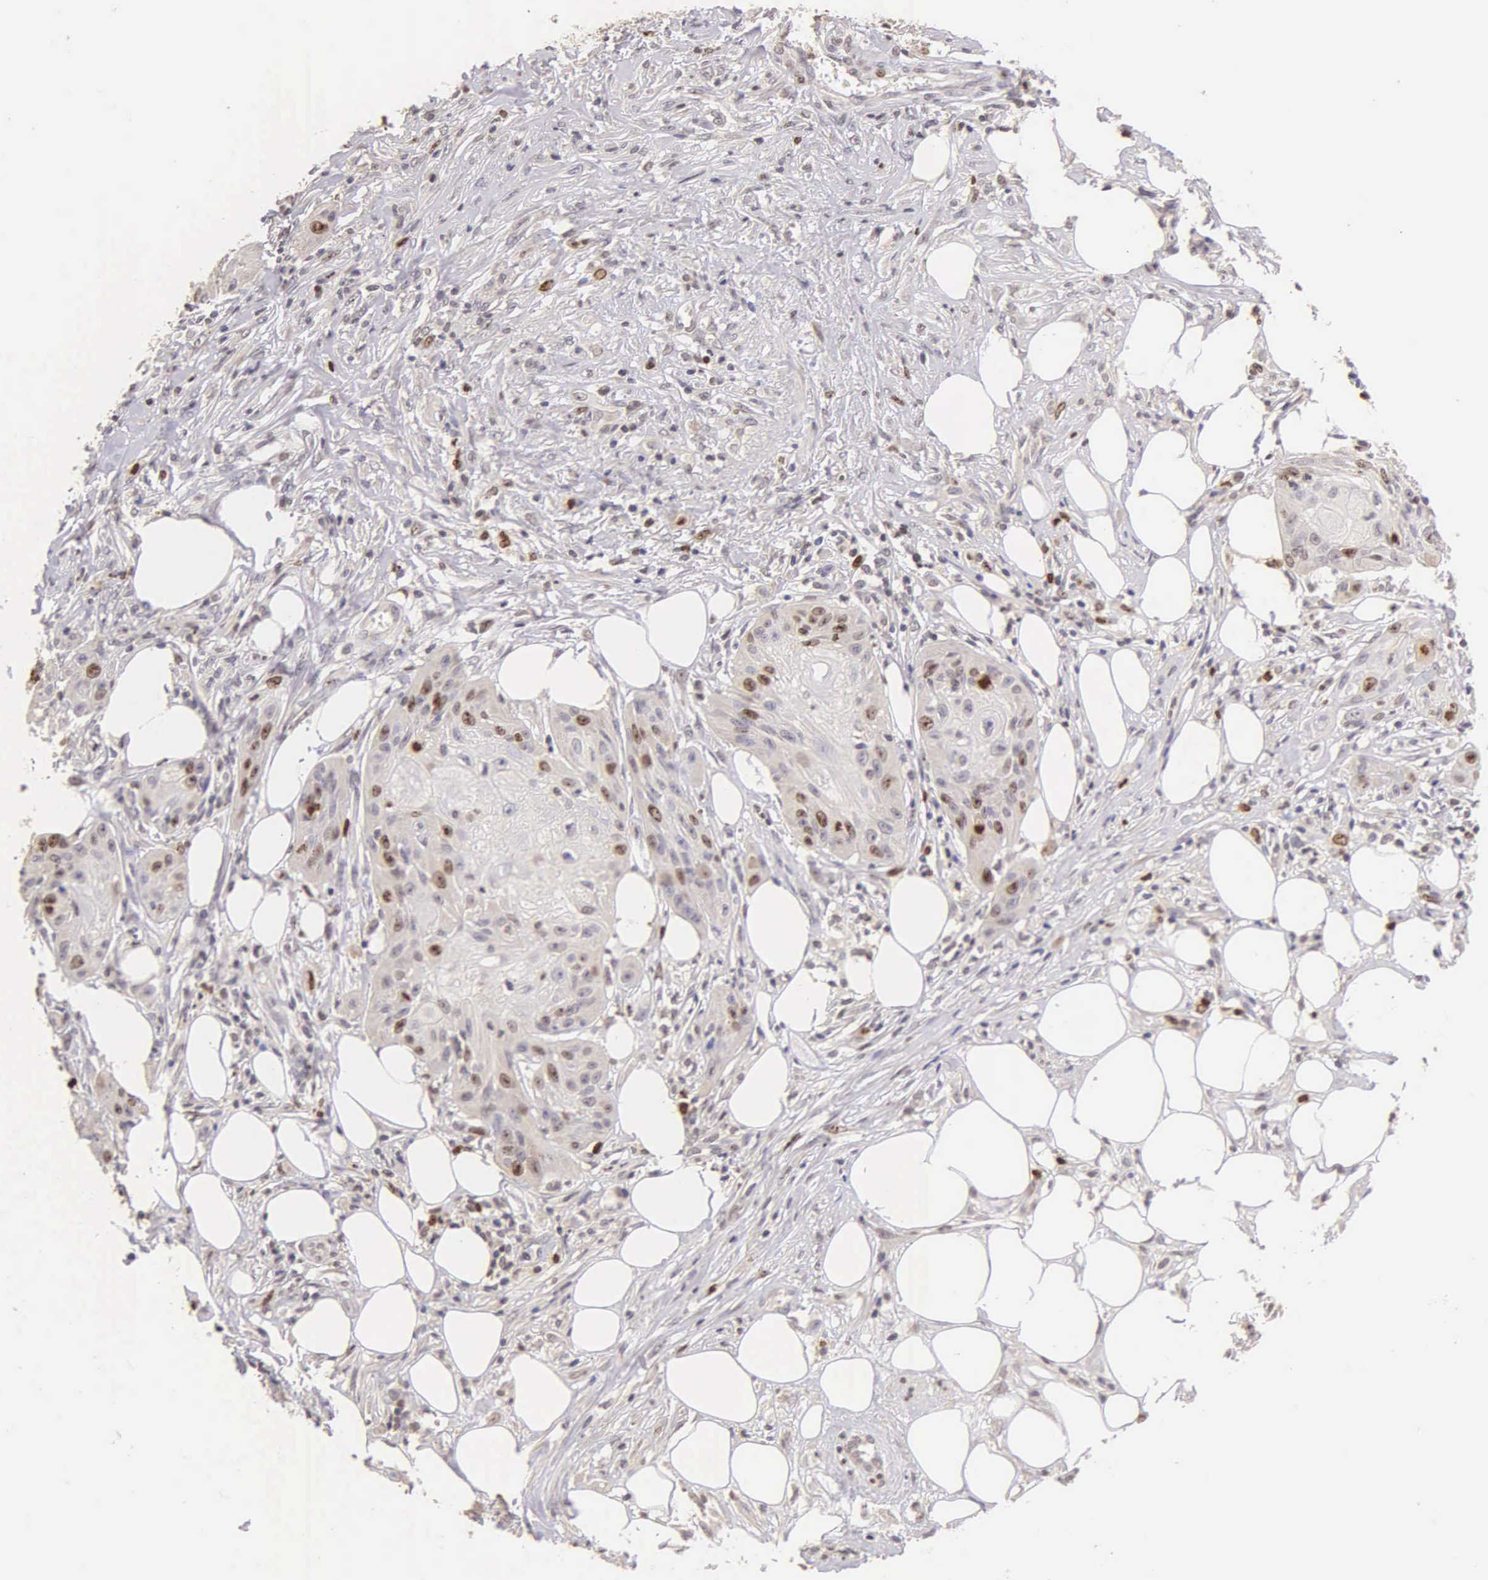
{"staining": {"intensity": "moderate", "quantity": "<25%", "location": "nuclear"}, "tissue": "skin cancer", "cell_type": "Tumor cells", "image_type": "cancer", "snomed": [{"axis": "morphology", "description": "Squamous cell carcinoma, NOS"}, {"axis": "topography", "description": "Skin"}], "caption": "High-magnification brightfield microscopy of skin cancer (squamous cell carcinoma) stained with DAB (brown) and counterstained with hematoxylin (blue). tumor cells exhibit moderate nuclear positivity is appreciated in approximately<25% of cells.", "gene": "MKI67", "patient": {"sex": "female", "age": 88}}